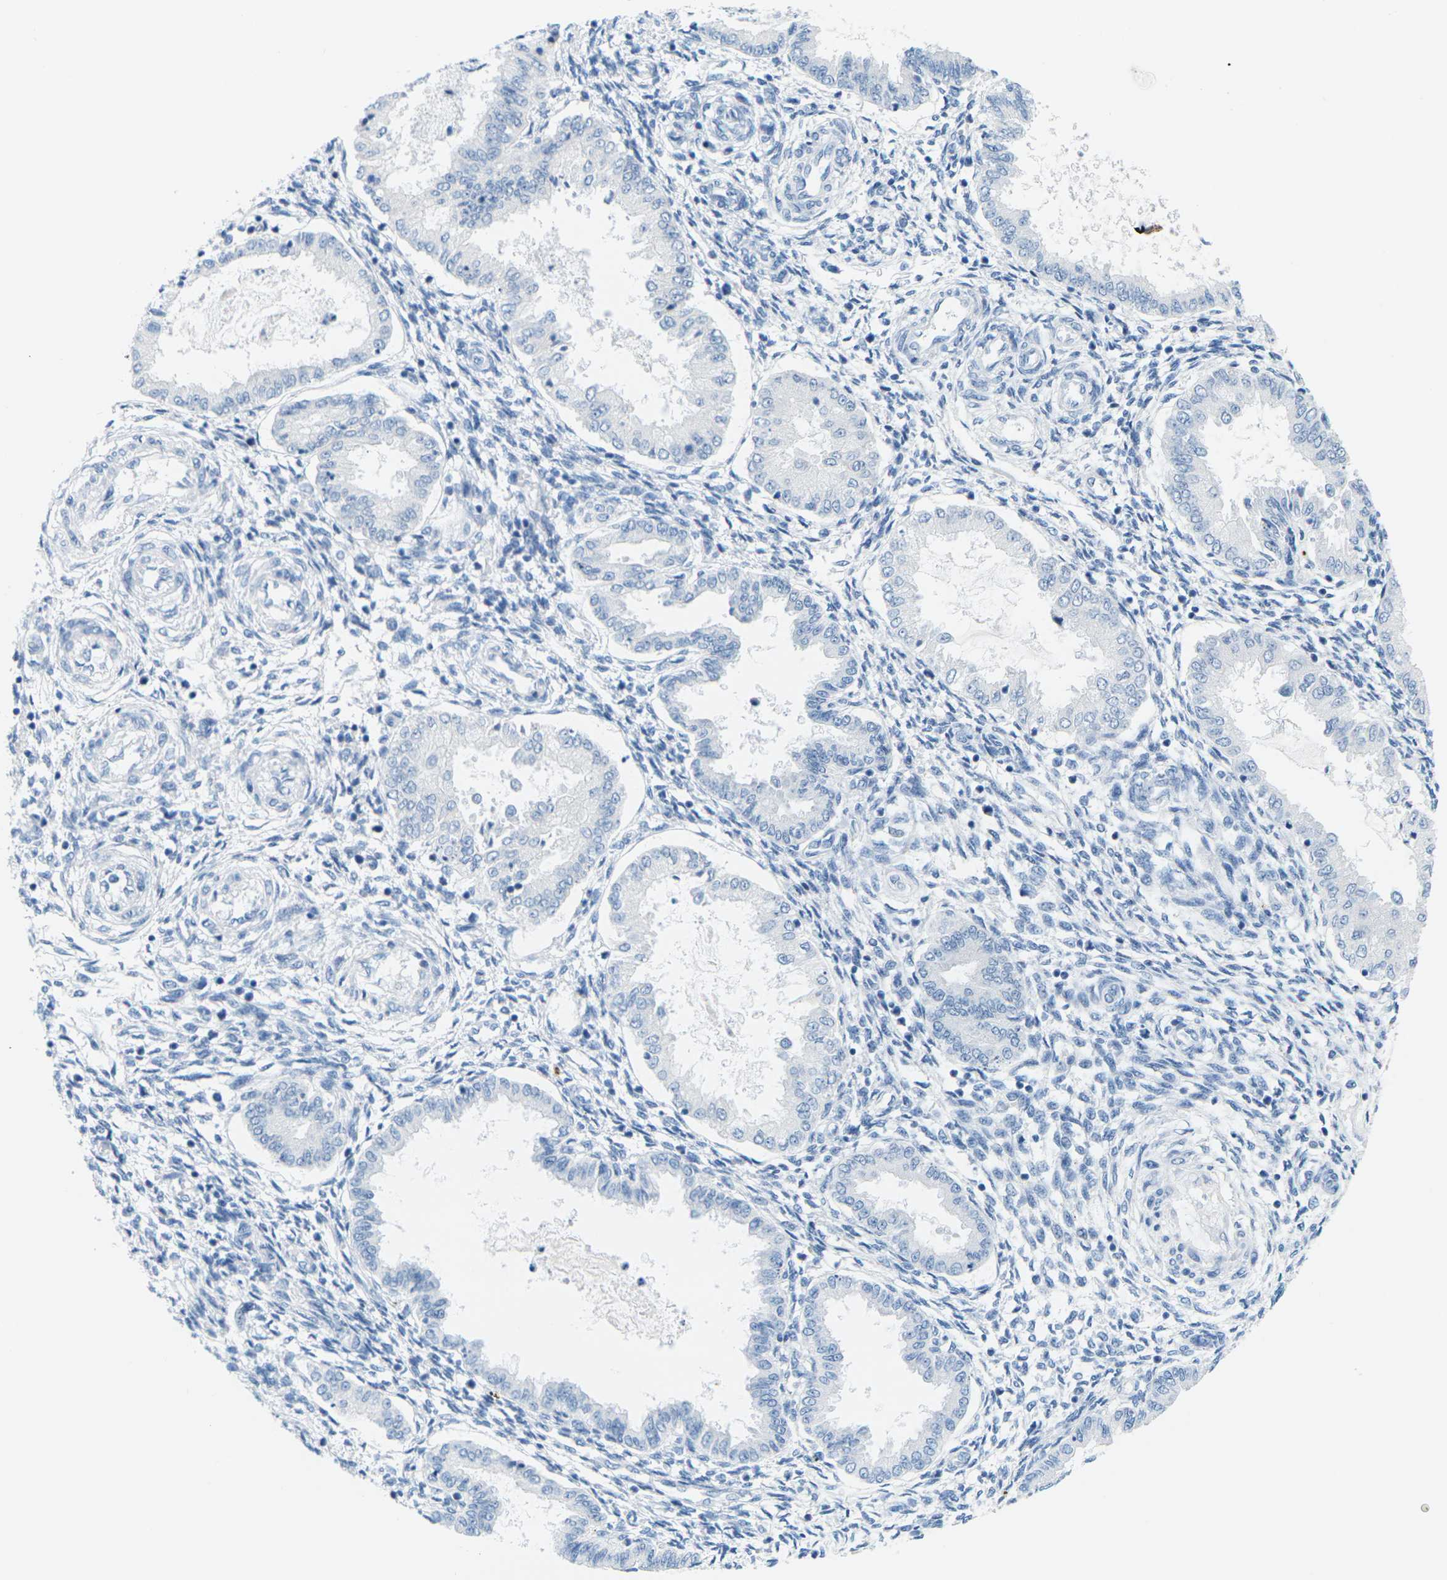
{"staining": {"intensity": "negative", "quantity": "none", "location": "none"}, "tissue": "endometrium", "cell_type": "Cells in endometrial stroma", "image_type": "normal", "snomed": [{"axis": "morphology", "description": "Normal tissue, NOS"}, {"axis": "topography", "description": "Endometrium"}], "caption": "Immunohistochemical staining of benign human endometrium demonstrates no significant staining in cells in endometrial stroma.", "gene": "SLC12A1", "patient": {"sex": "female", "age": 33}}